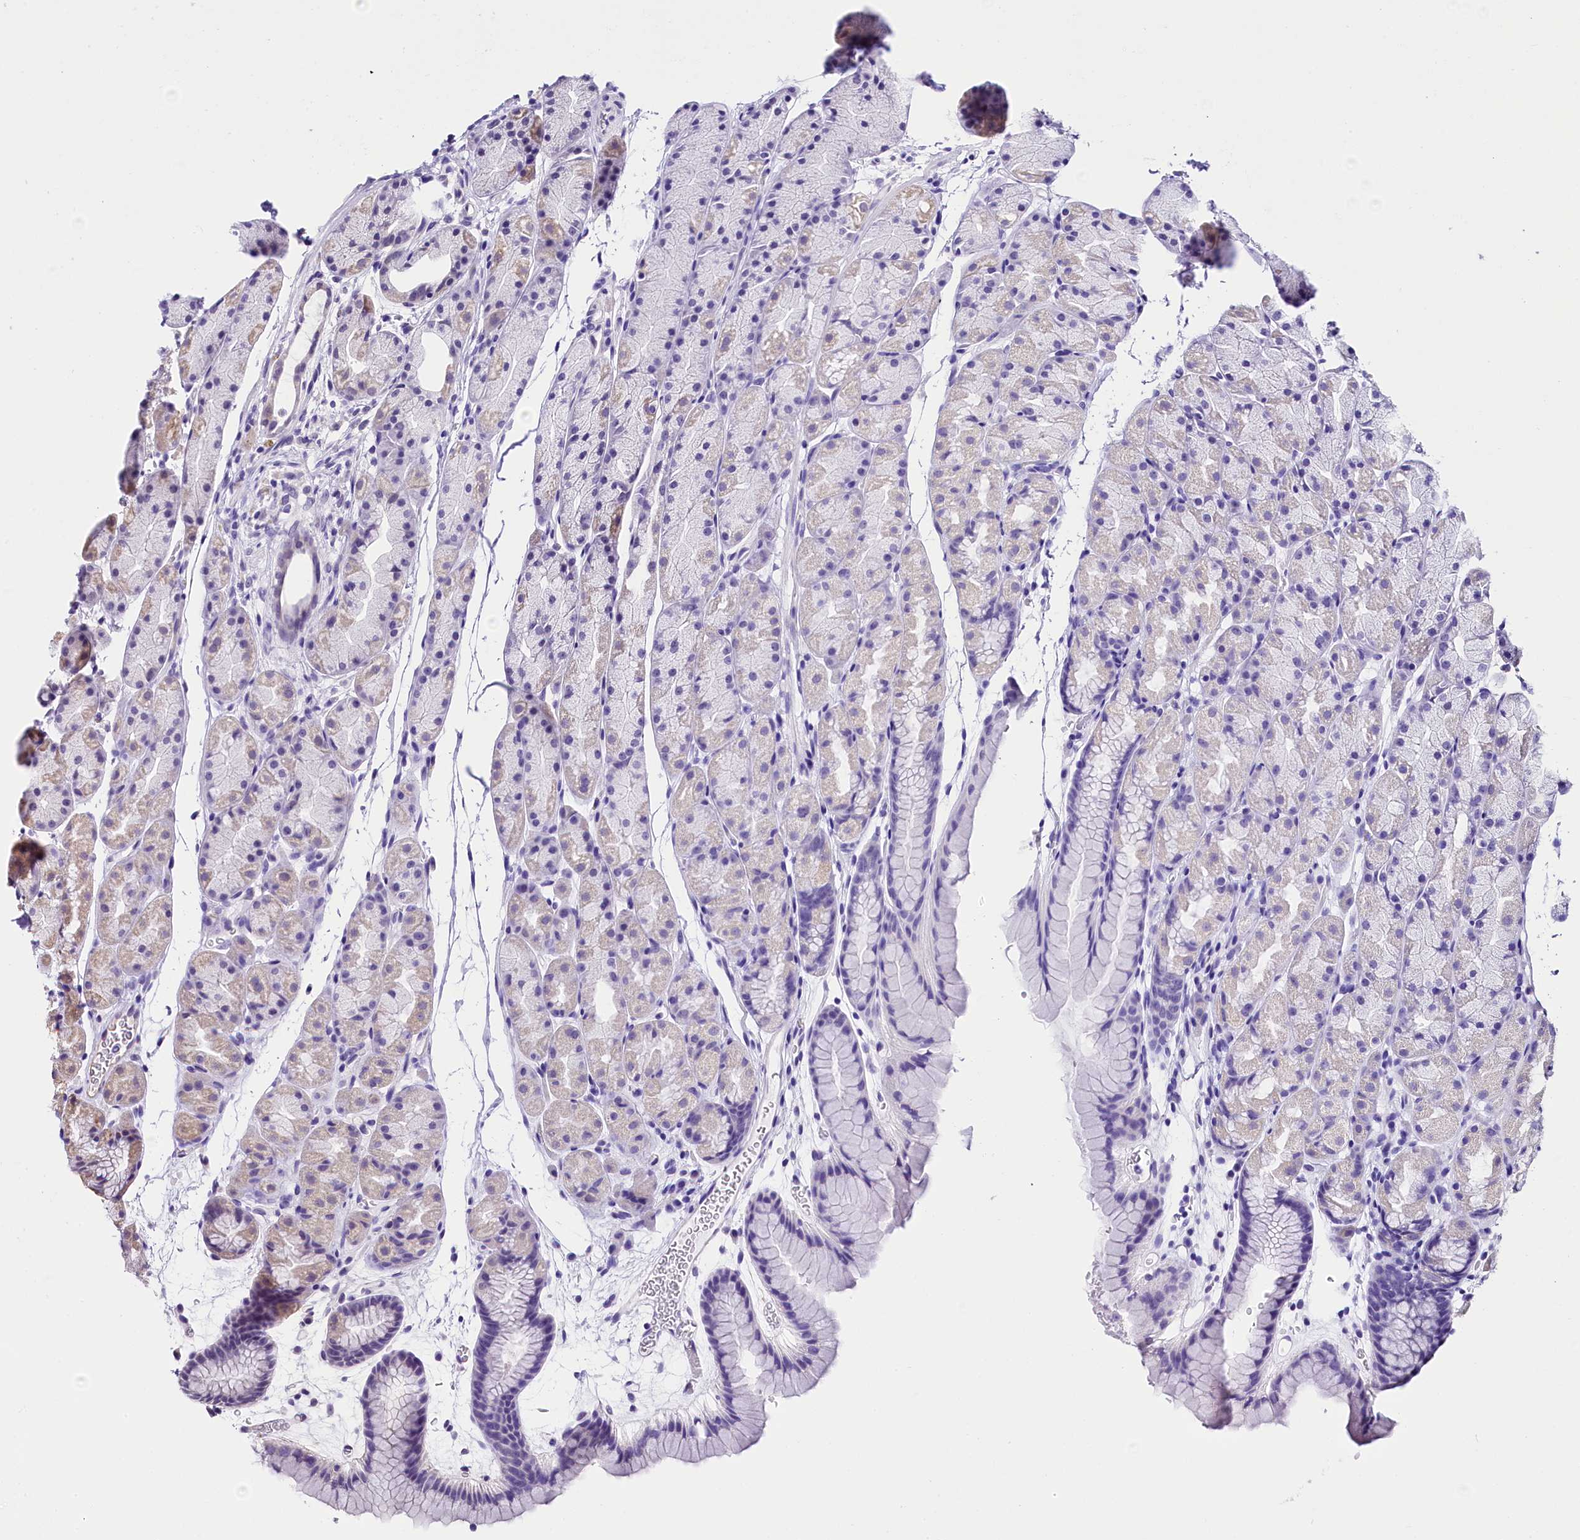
{"staining": {"intensity": "weak", "quantity": "<25%", "location": "cytoplasmic/membranous"}, "tissue": "stomach", "cell_type": "Glandular cells", "image_type": "normal", "snomed": [{"axis": "morphology", "description": "Normal tissue, NOS"}, {"axis": "topography", "description": "Stomach, upper"}, {"axis": "topography", "description": "Stomach"}], "caption": "This photomicrograph is of normal stomach stained with IHC to label a protein in brown with the nuclei are counter-stained blue. There is no positivity in glandular cells.", "gene": "MRPL54", "patient": {"sex": "male", "age": 47}}